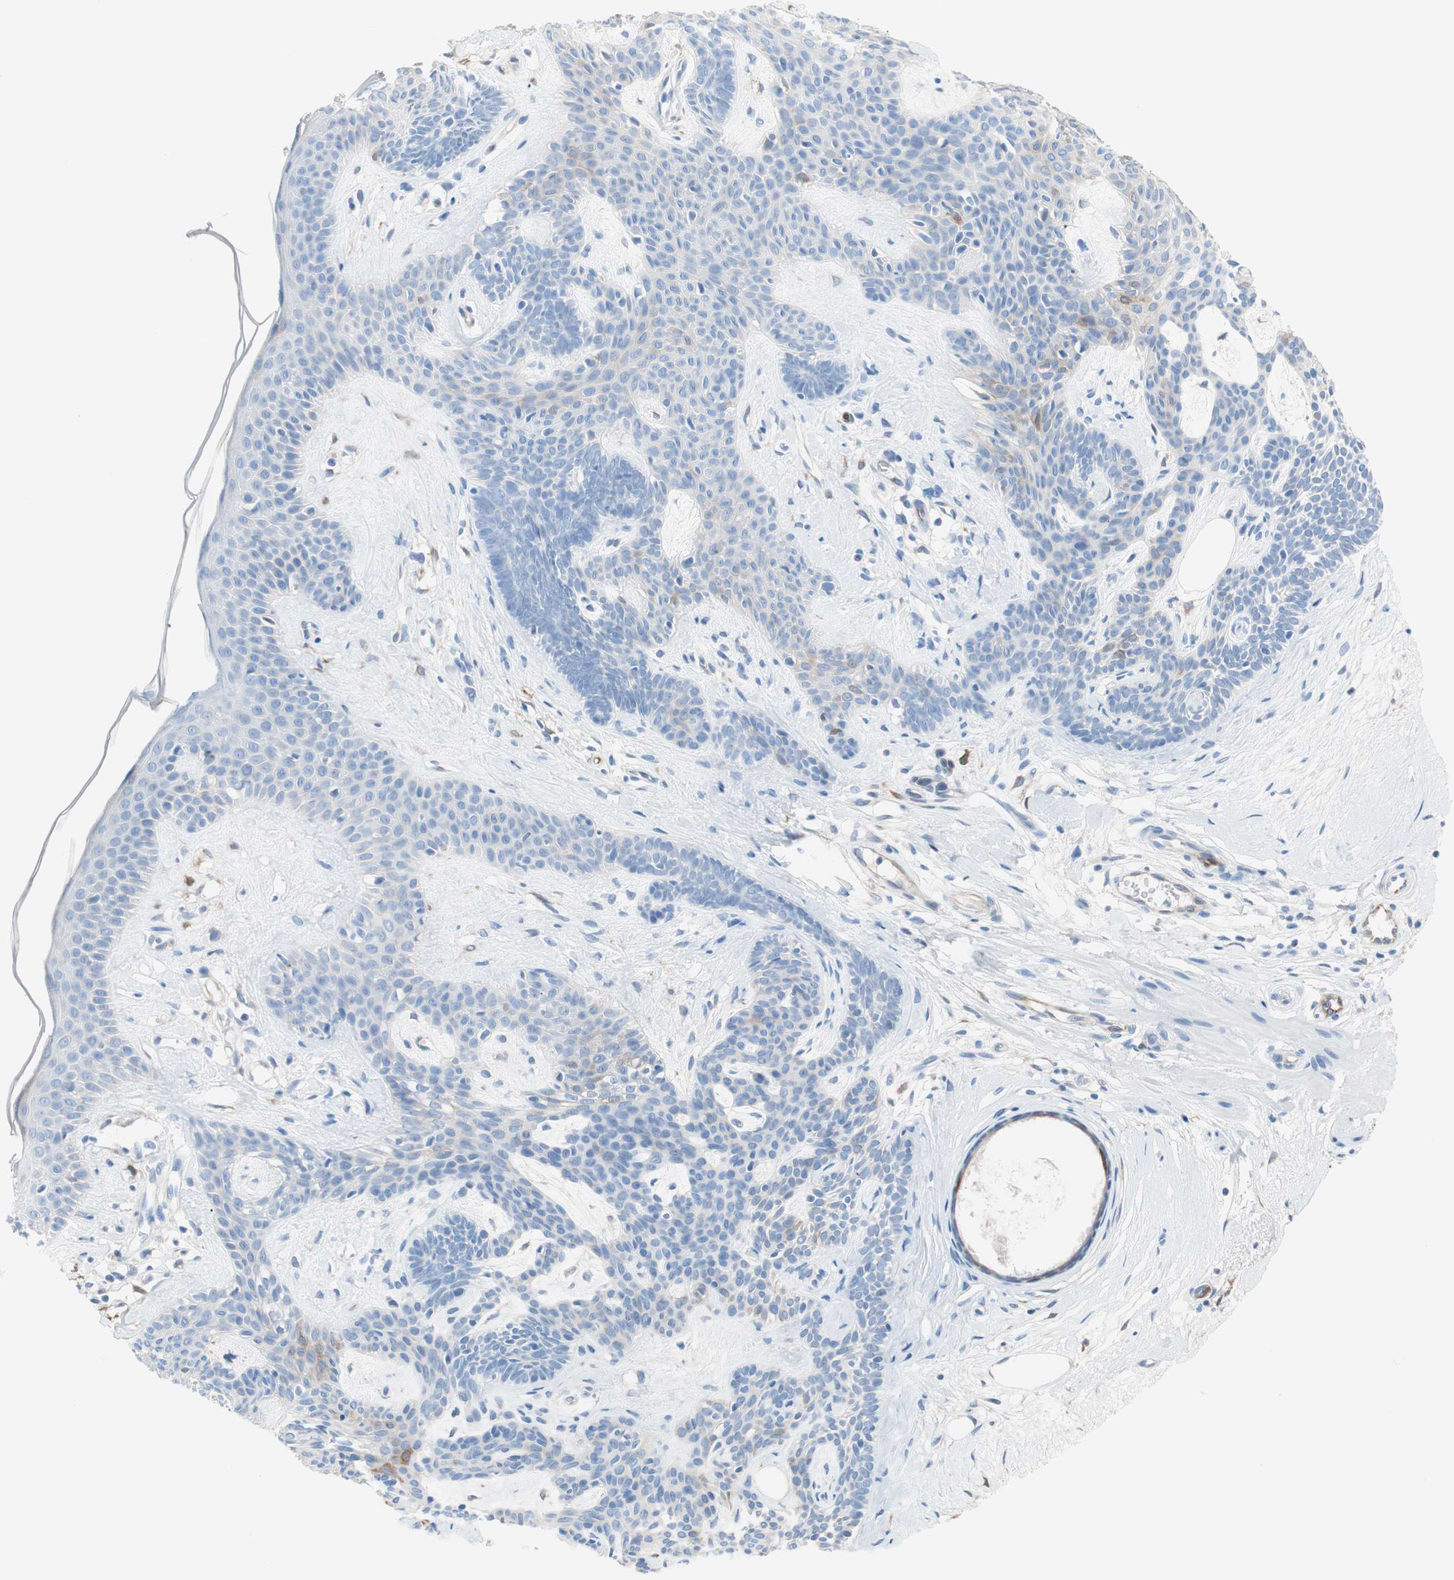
{"staining": {"intensity": "negative", "quantity": "none", "location": "none"}, "tissue": "skin cancer", "cell_type": "Tumor cells", "image_type": "cancer", "snomed": [{"axis": "morphology", "description": "Developmental malformation"}, {"axis": "morphology", "description": "Basal cell carcinoma"}, {"axis": "topography", "description": "Skin"}], "caption": "Tumor cells are negative for brown protein staining in skin cancer (basal cell carcinoma).", "gene": "GLUL", "patient": {"sex": "female", "age": 62}}